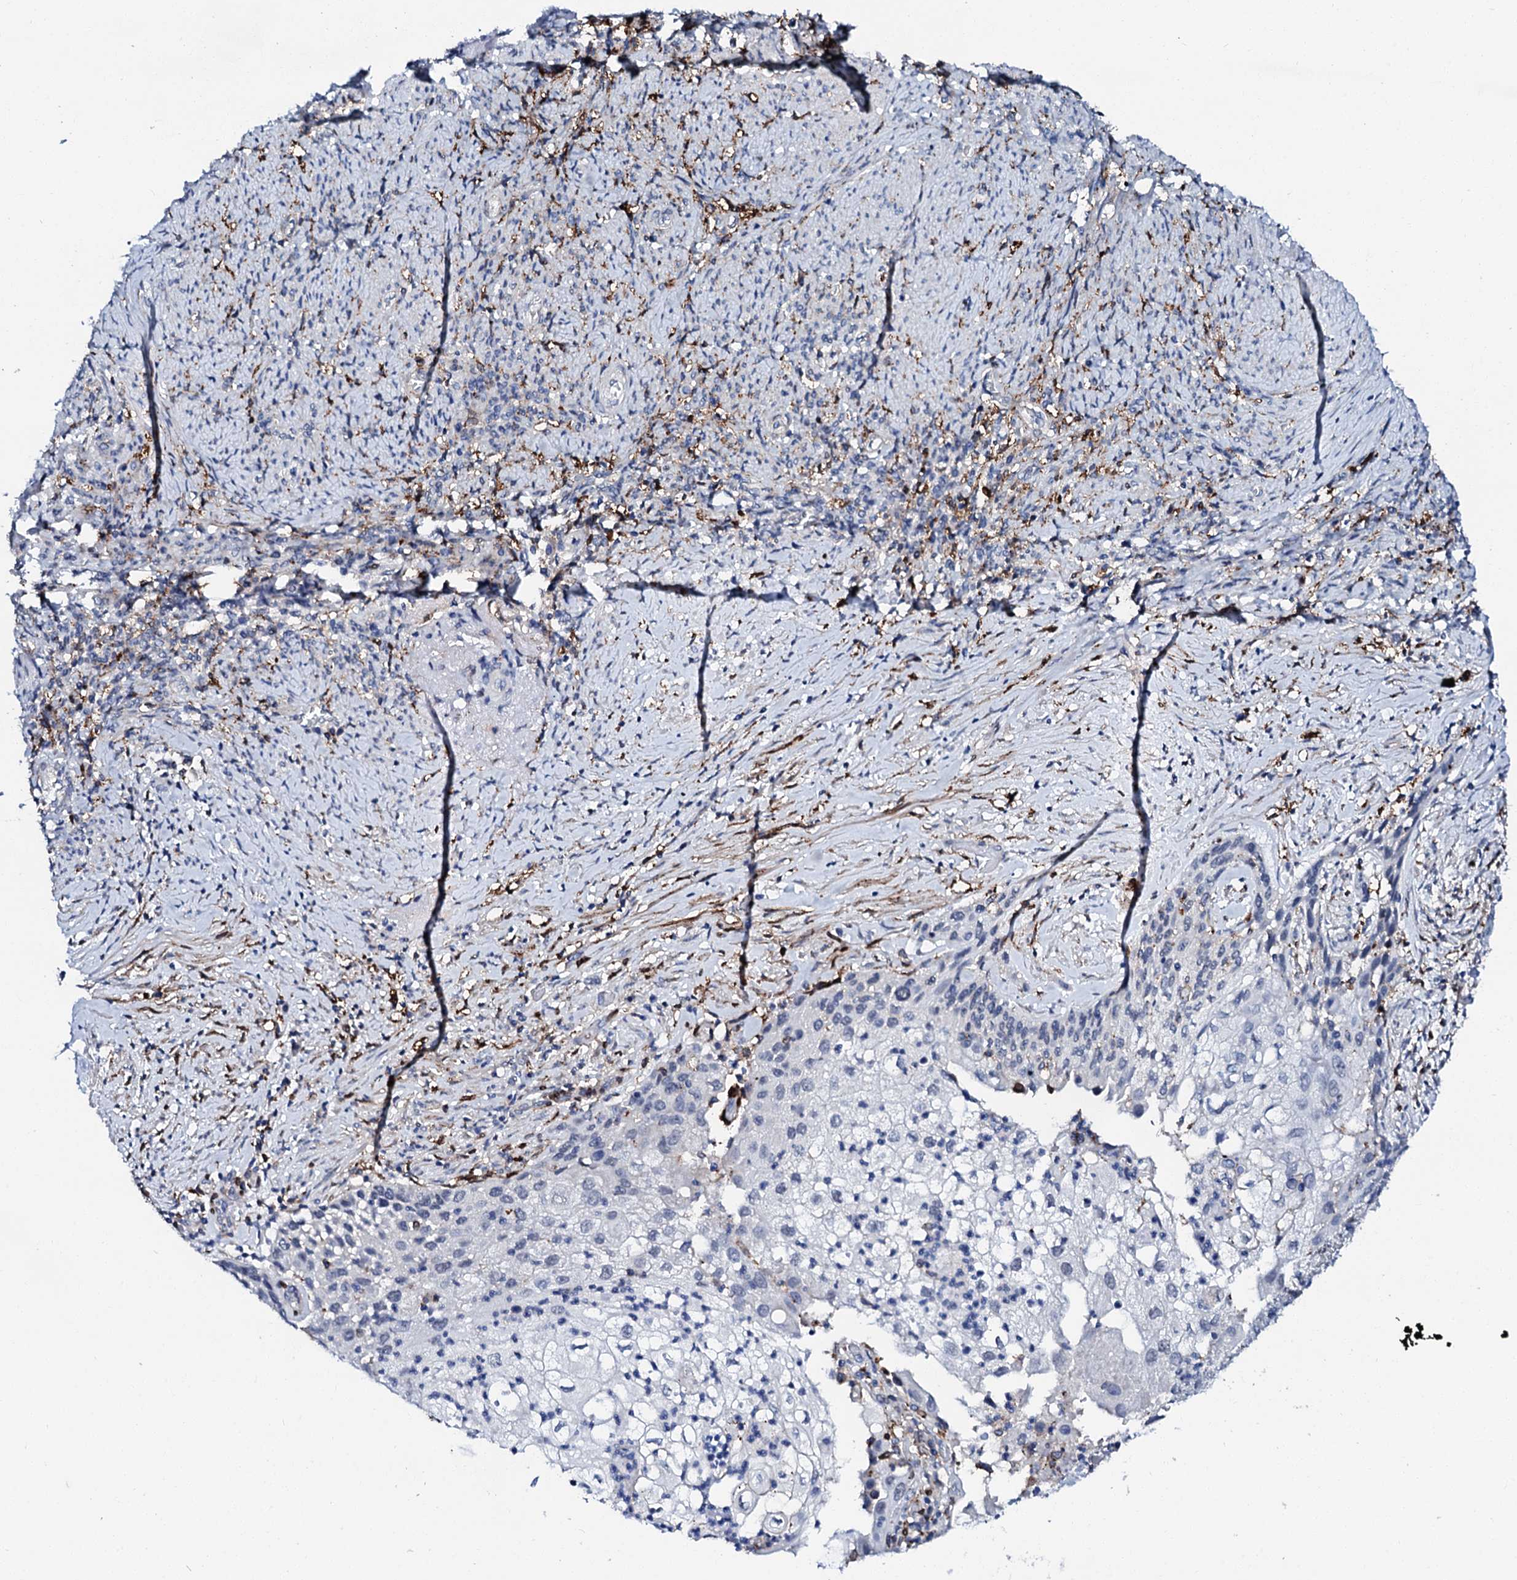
{"staining": {"intensity": "negative", "quantity": "none", "location": "none"}, "tissue": "cervical cancer", "cell_type": "Tumor cells", "image_type": "cancer", "snomed": [{"axis": "morphology", "description": "Squamous cell carcinoma, NOS"}, {"axis": "topography", "description": "Cervix"}], "caption": "Tumor cells are negative for brown protein staining in cervical cancer. (DAB immunohistochemistry visualized using brightfield microscopy, high magnification).", "gene": "MED13L", "patient": {"sex": "female", "age": 67}}